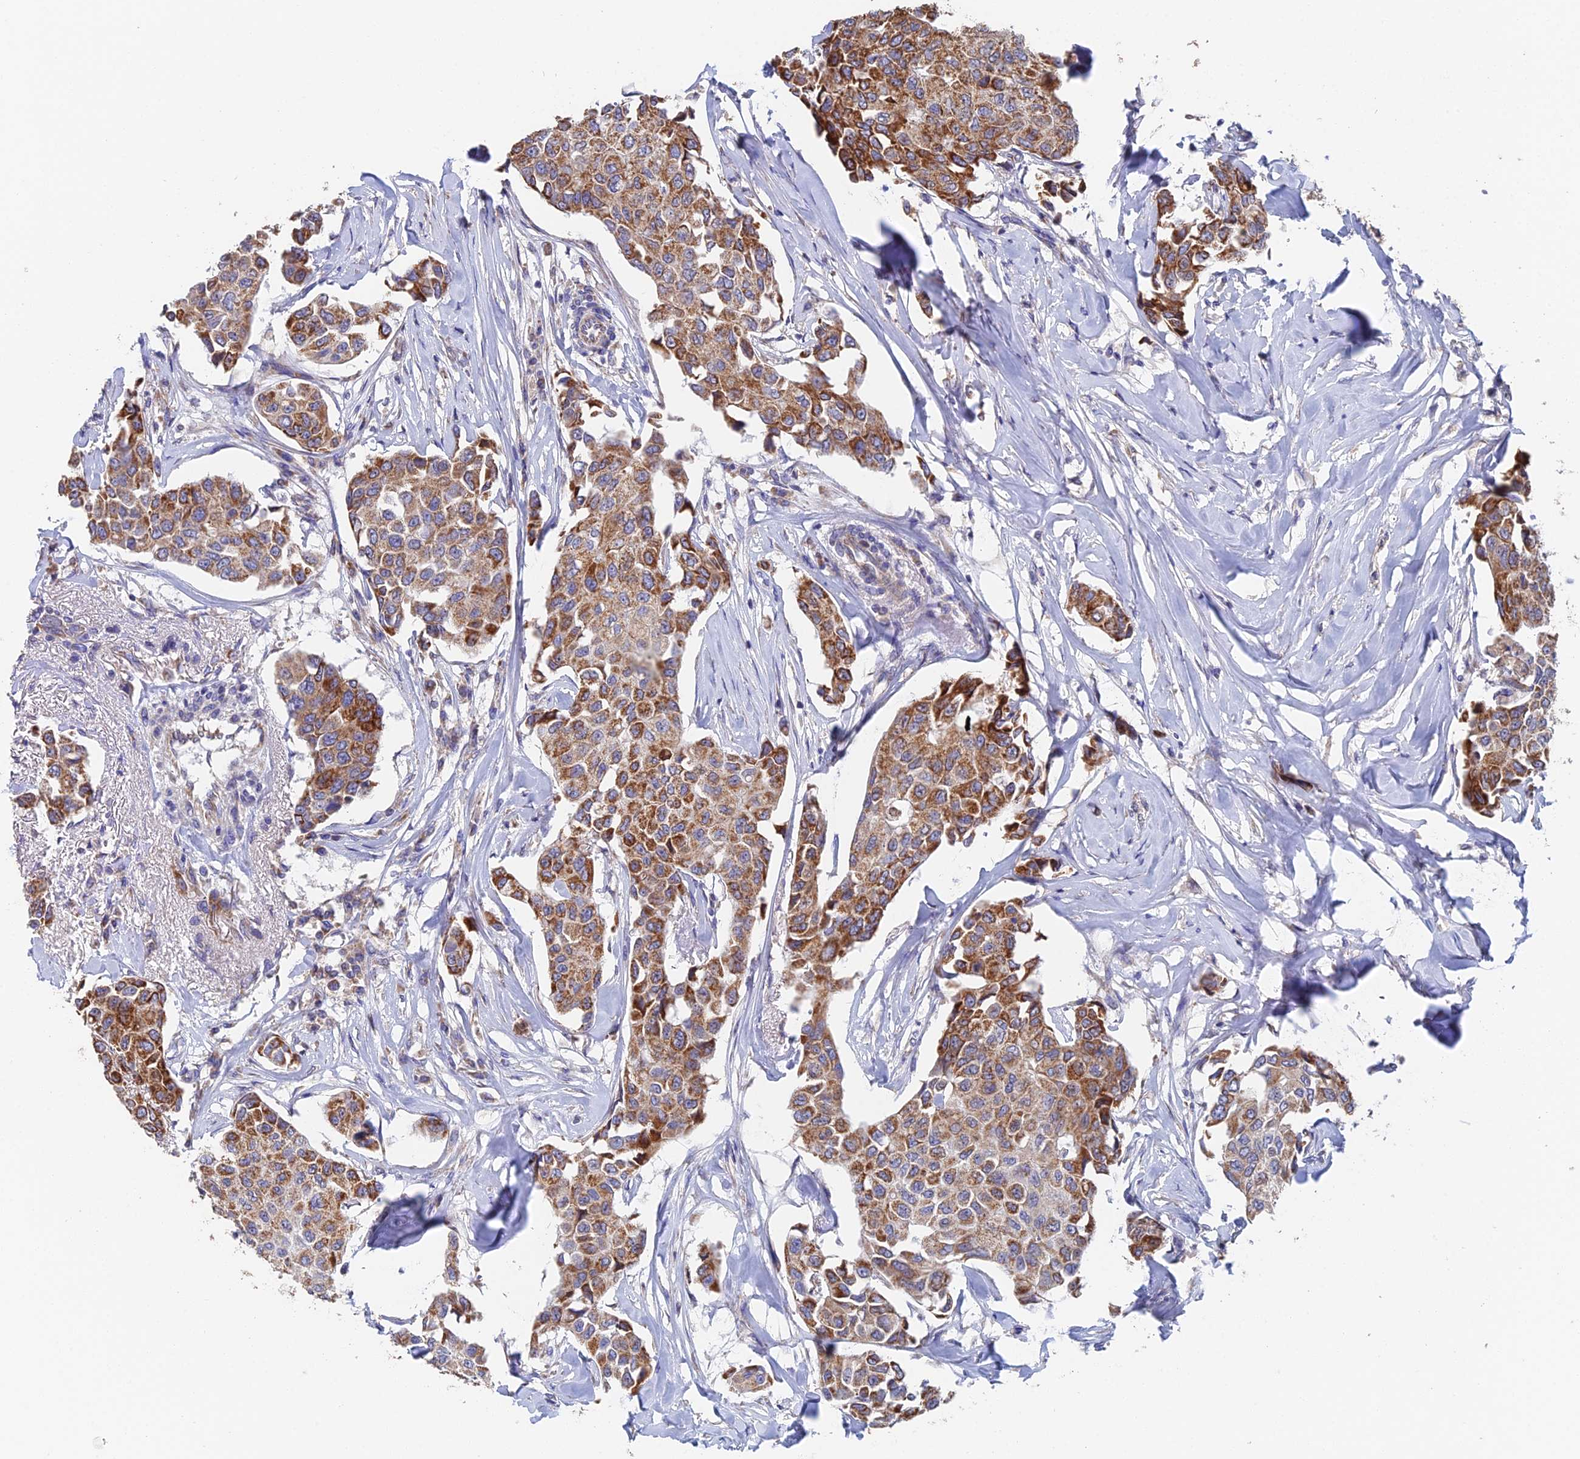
{"staining": {"intensity": "strong", "quantity": ">75%", "location": "cytoplasmic/membranous"}, "tissue": "breast cancer", "cell_type": "Tumor cells", "image_type": "cancer", "snomed": [{"axis": "morphology", "description": "Duct carcinoma"}, {"axis": "topography", "description": "Breast"}], "caption": "A brown stain highlights strong cytoplasmic/membranous staining of a protein in breast cancer tumor cells.", "gene": "ECSIT", "patient": {"sex": "female", "age": 80}}